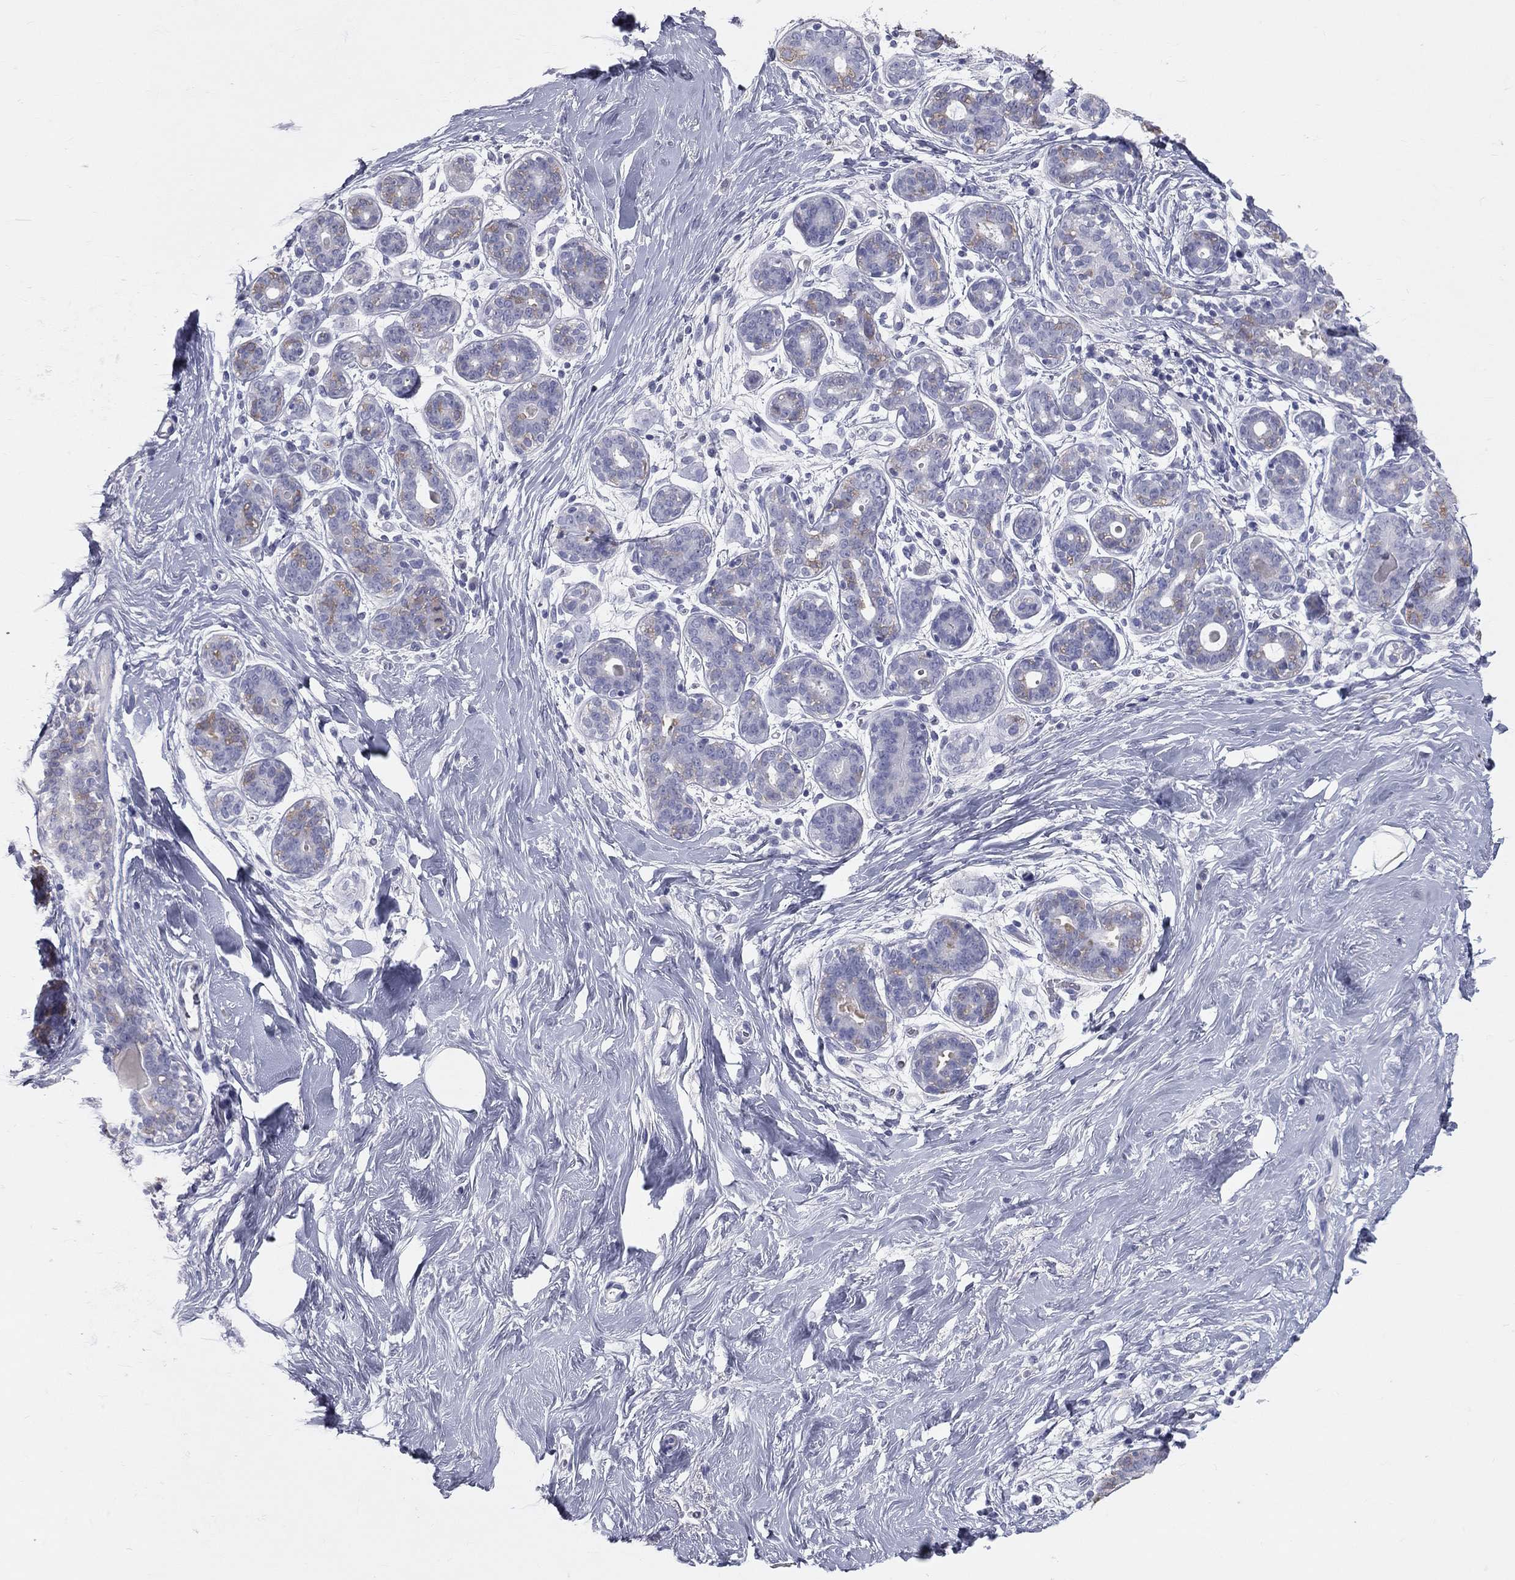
{"staining": {"intensity": "negative", "quantity": "none", "location": "none"}, "tissue": "breast", "cell_type": "Adipocytes", "image_type": "normal", "snomed": [{"axis": "morphology", "description": "Normal tissue, NOS"}, {"axis": "topography", "description": "Breast"}], "caption": "IHC histopathology image of normal human breast stained for a protein (brown), which exhibits no expression in adipocytes. (DAB immunohistochemistry visualized using brightfield microscopy, high magnification).", "gene": "TFPI2", "patient": {"sex": "female", "age": 43}}